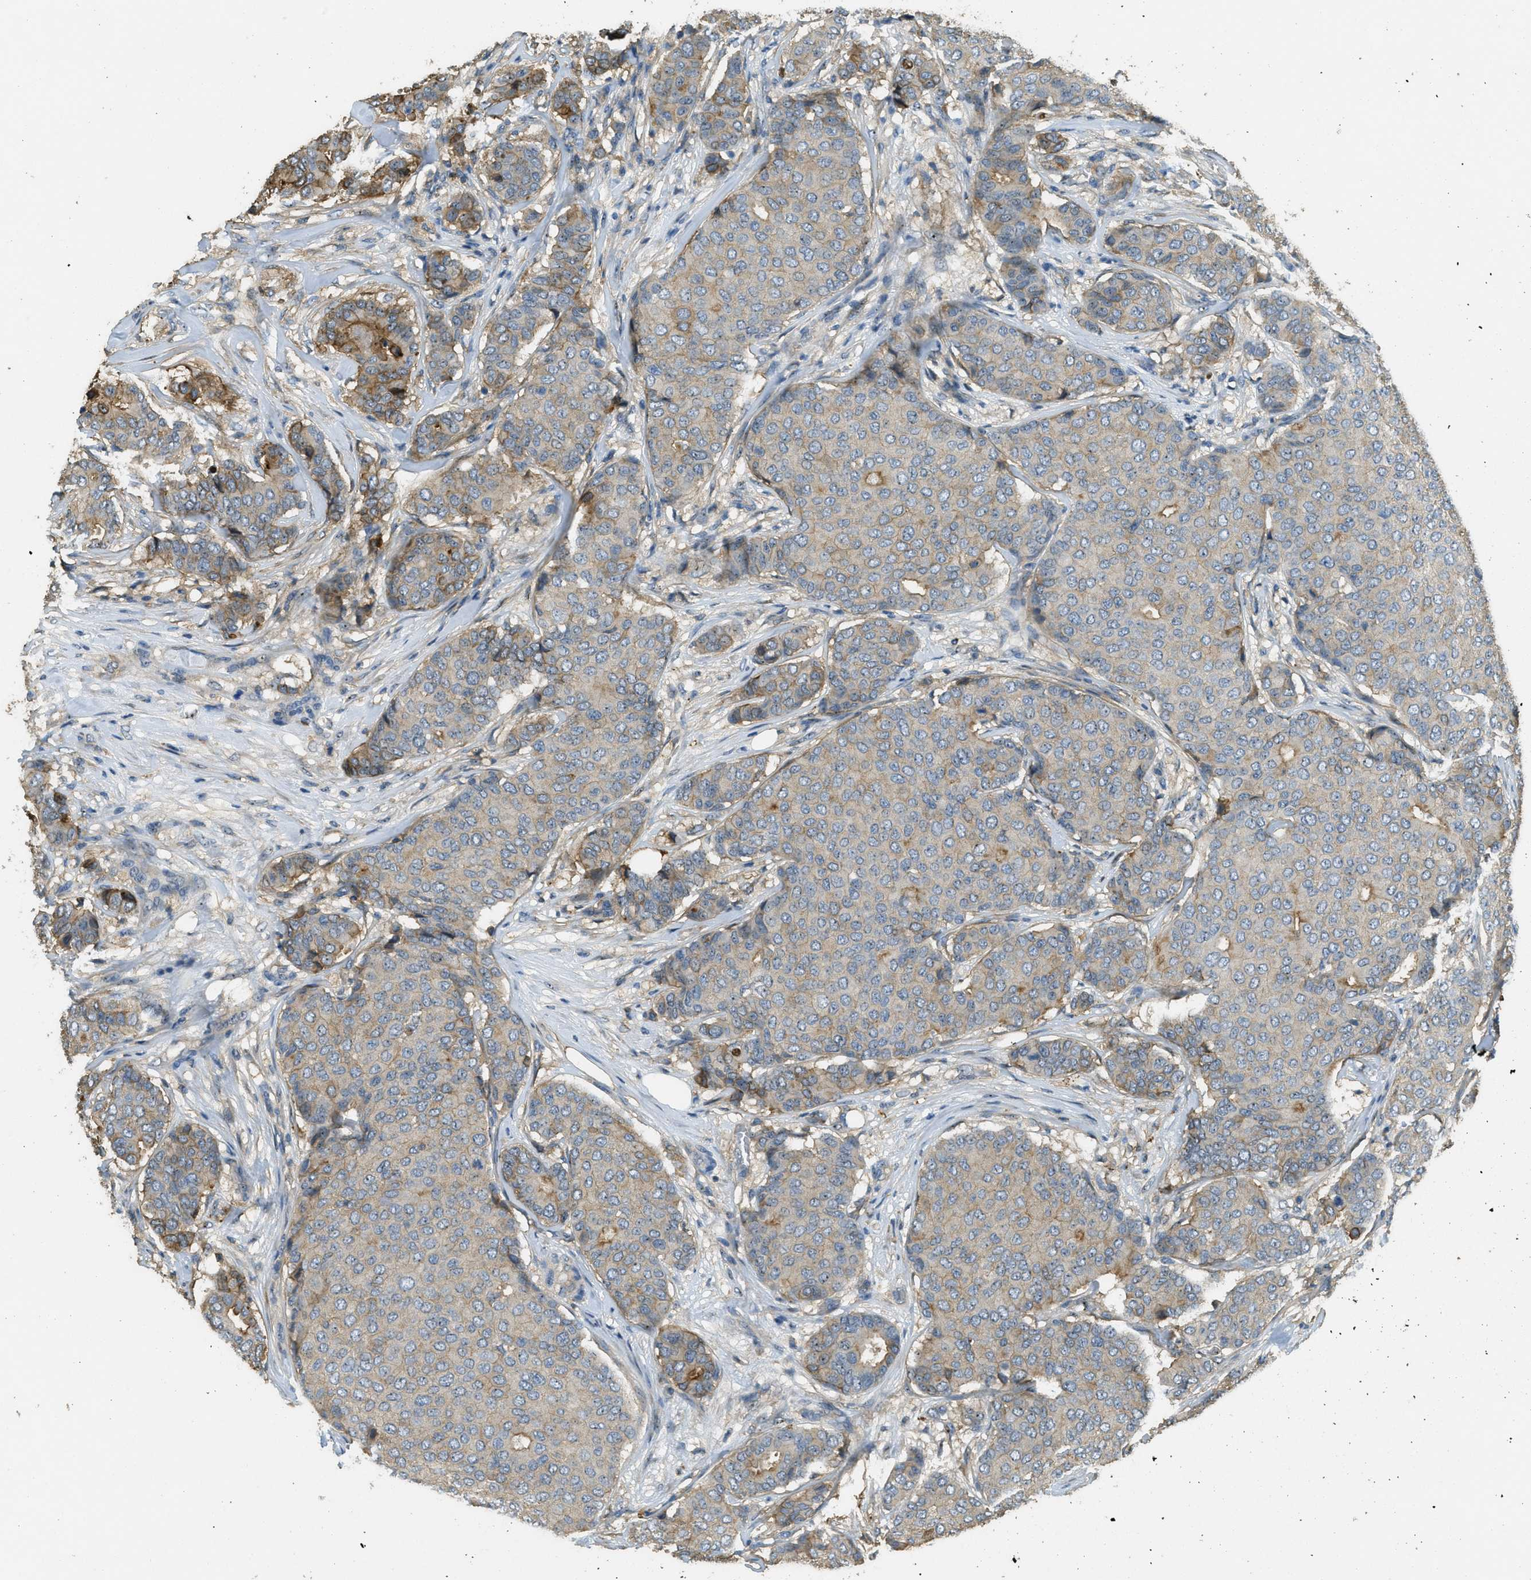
{"staining": {"intensity": "weak", "quantity": "<25%", "location": "cytoplasmic/membranous"}, "tissue": "breast cancer", "cell_type": "Tumor cells", "image_type": "cancer", "snomed": [{"axis": "morphology", "description": "Duct carcinoma"}, {"axis": "topography", "description": "Breast"}], "caption": "This is an IHC image of breast cancer. There is no expression in tumor cells.", "gene": "OSMR", "patient": {"sex": "female", "age": 75}}